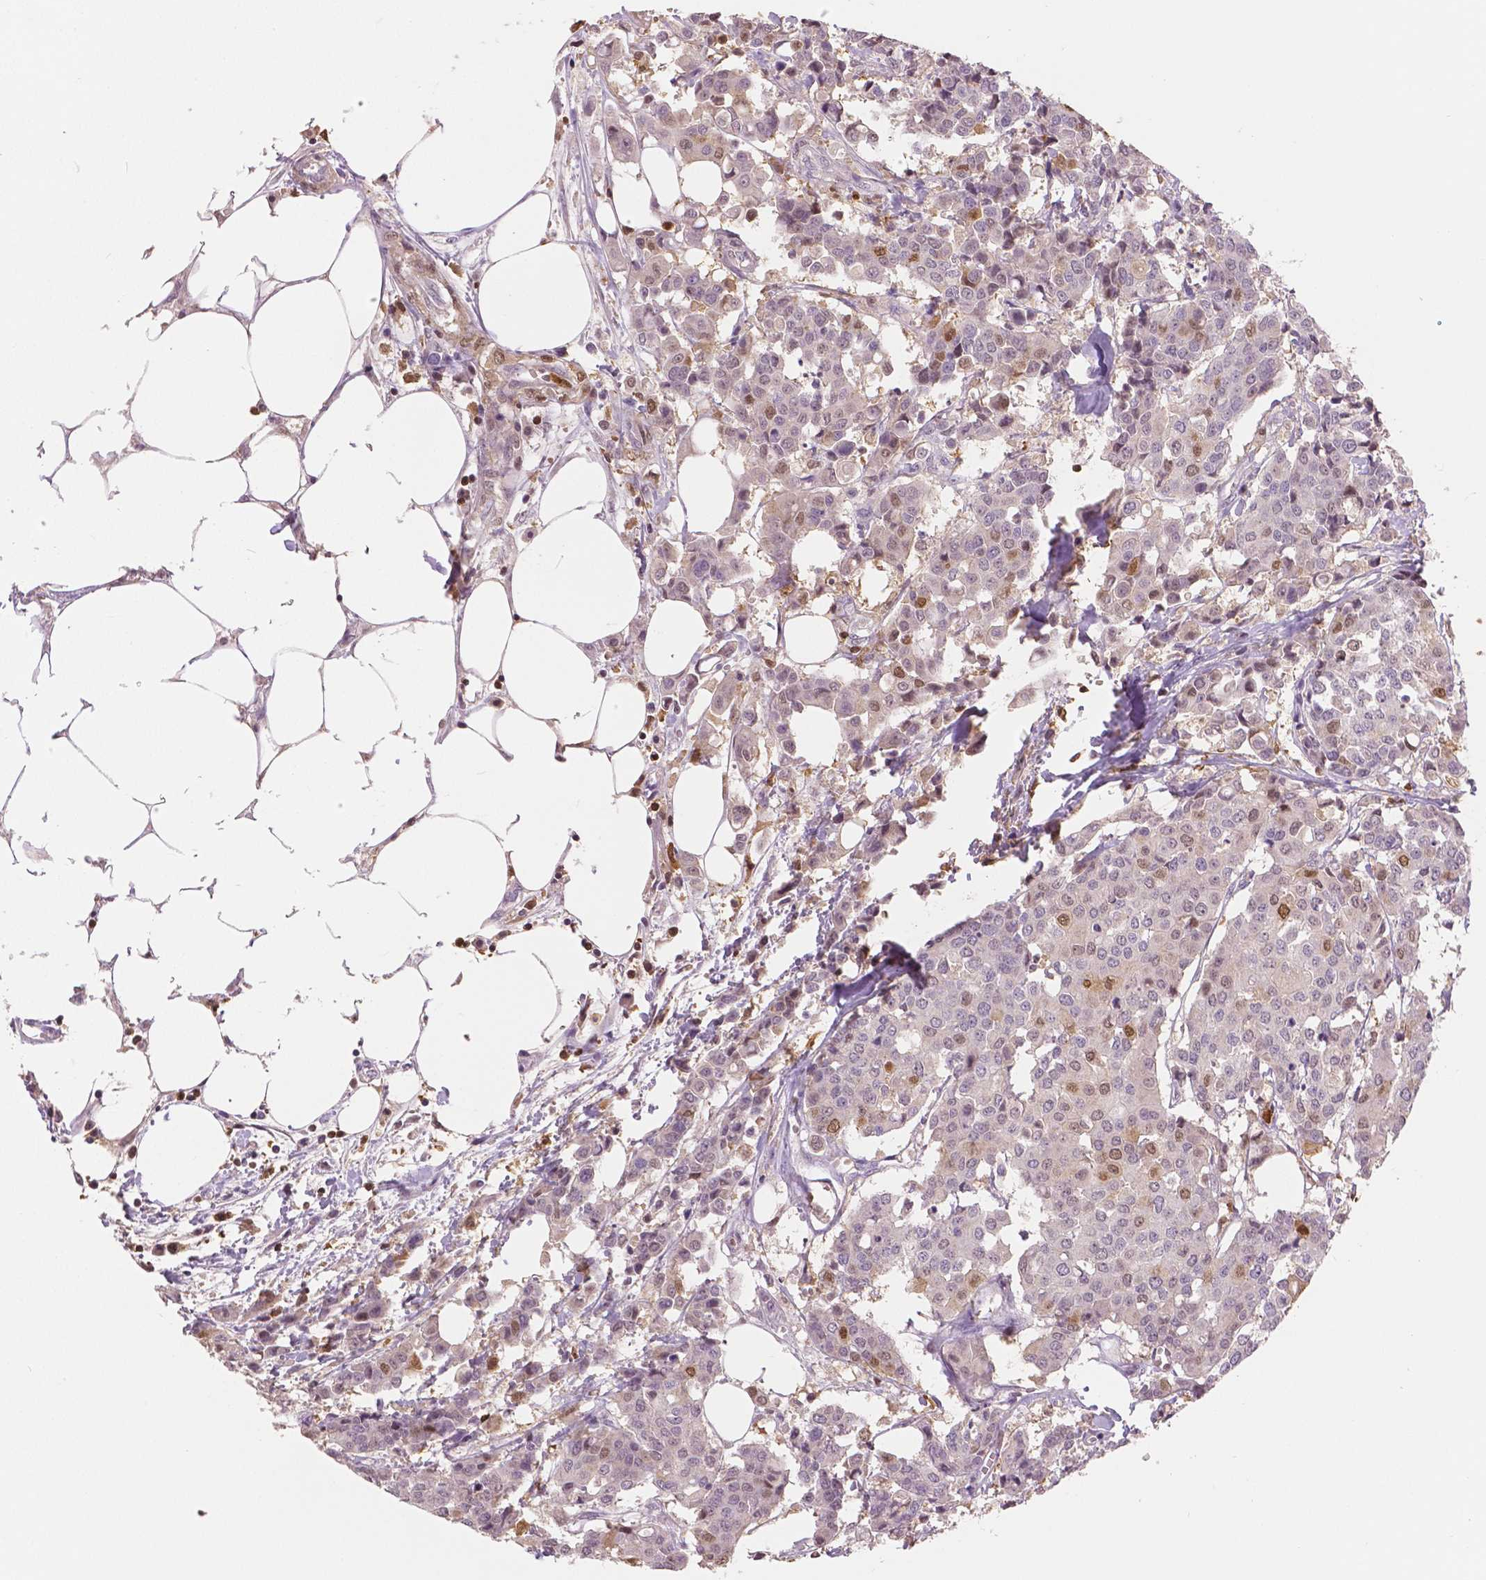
{"staining": {"intensity": "moderate", "quantity": "<25%", "location": "nuclear"}, "tissue": "carcinoid", "cell_type": "Tumor cells", "image_type": "cancer", "snomed": [{"axis": "morphology", "description": "Carcinoid, malignant, NOS"}, {"axis": "topography", "description": "Colon"}], "caption": "Protein staining of malignant carcinoid tissue demonstrates moderate nuclear staining in about <25% of tumor cells.", "gene": "S100A4", "patient": {"sex": "male", "age": 81}}